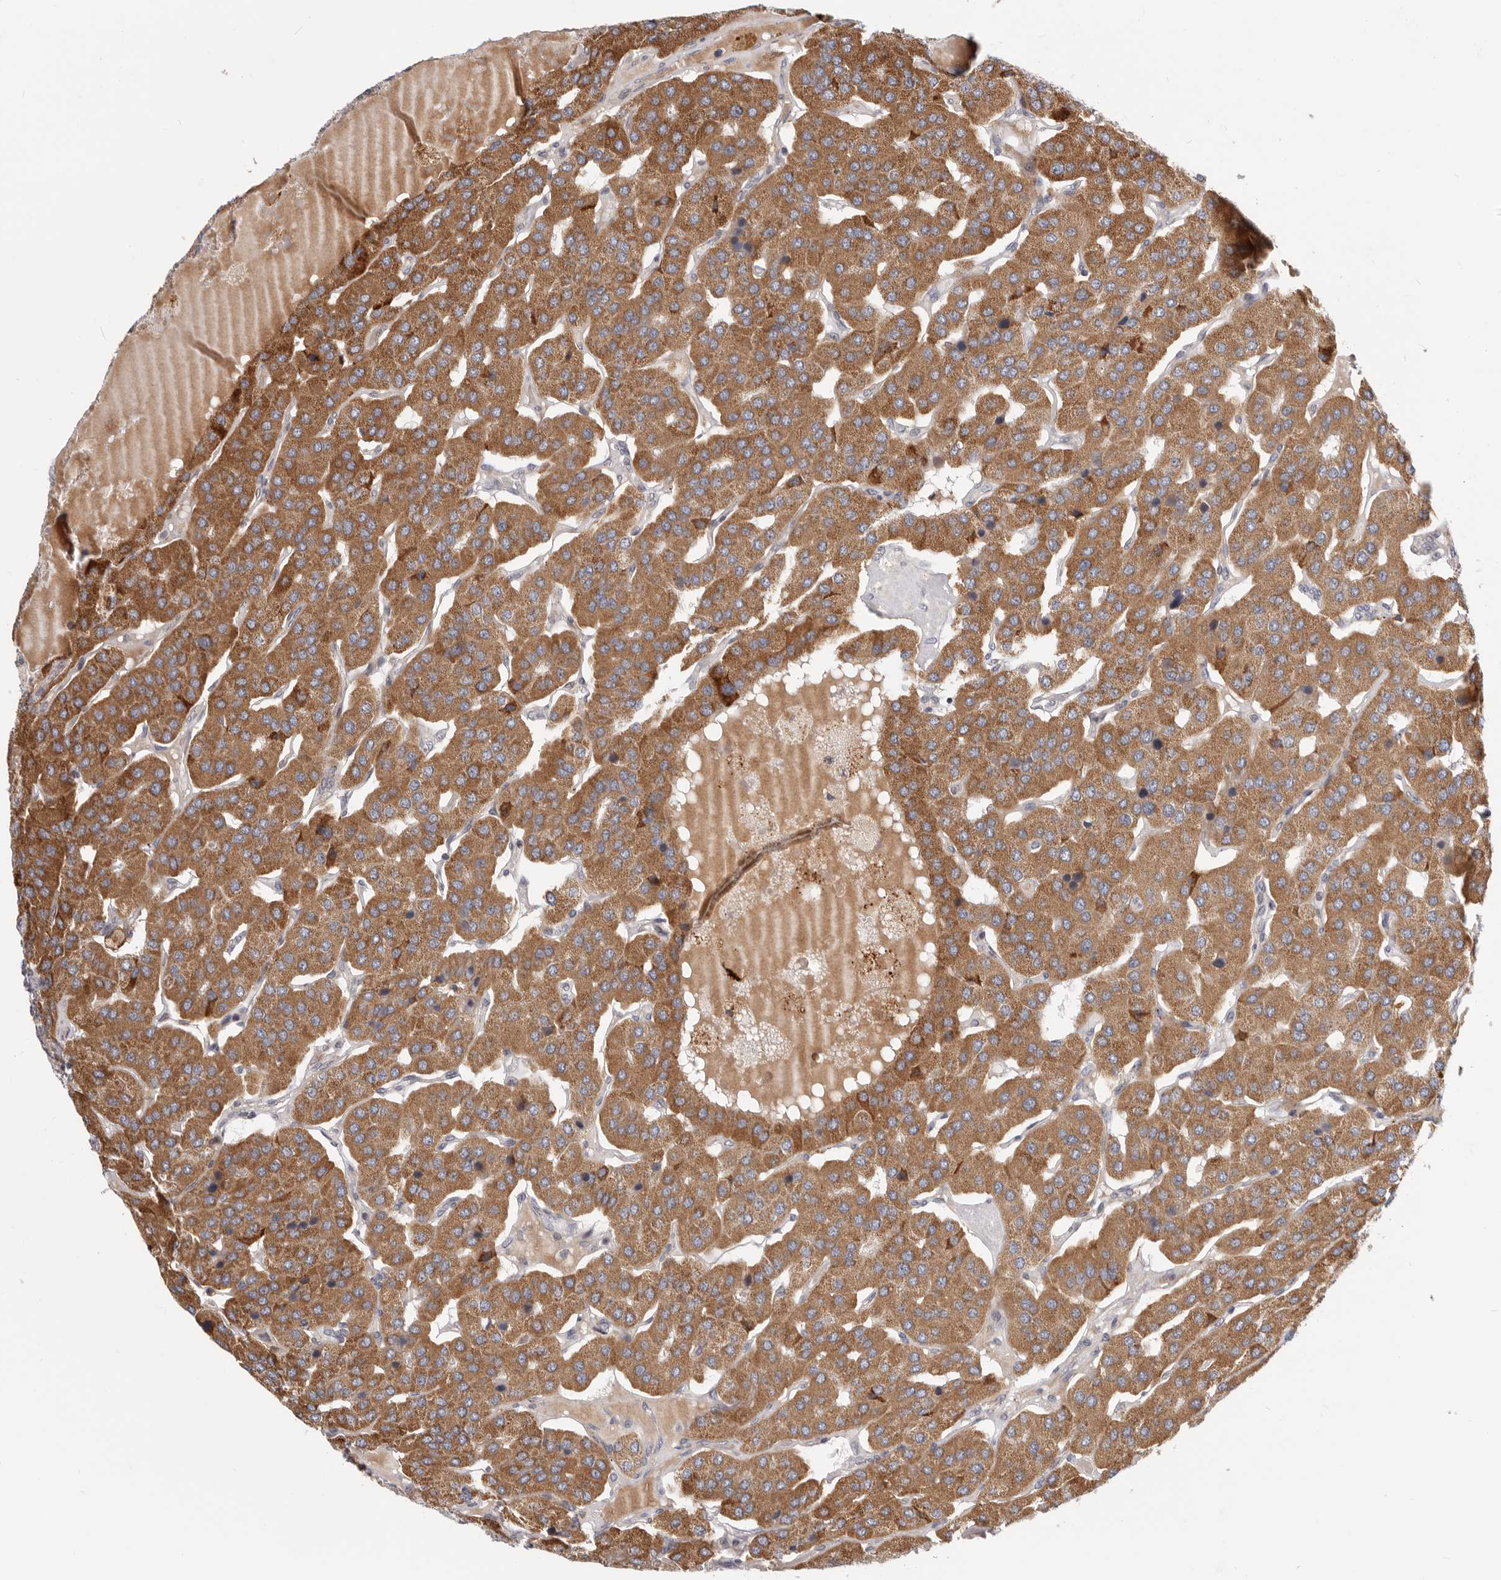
{"staining": {"intensity": "moderate", "quantity": ">75%", "location": "cytoplasmic/membranous"}, "tissue": "parathyroid gland", "cell_type": "Glandular cells", "image_type": "normal", "snomed": [{"axis": "morphology", "description": "Normal tissue, NOS"}, {"axis": "morphology", "description": "Adenoma, NOS"}, {"axis": "topography", "description": "Parathyroid gland"}], "caption": "Glandular cells demonstrate medium levels of moderate cytoplasmic/membranous positivity in approximately >75% of cells in benign parathyroid gland. (brown staining indicates protein expression, while blue staining denotes nuclei).", "gene": "TOR3A", "patient": {"sex": "female", "age": 86}}